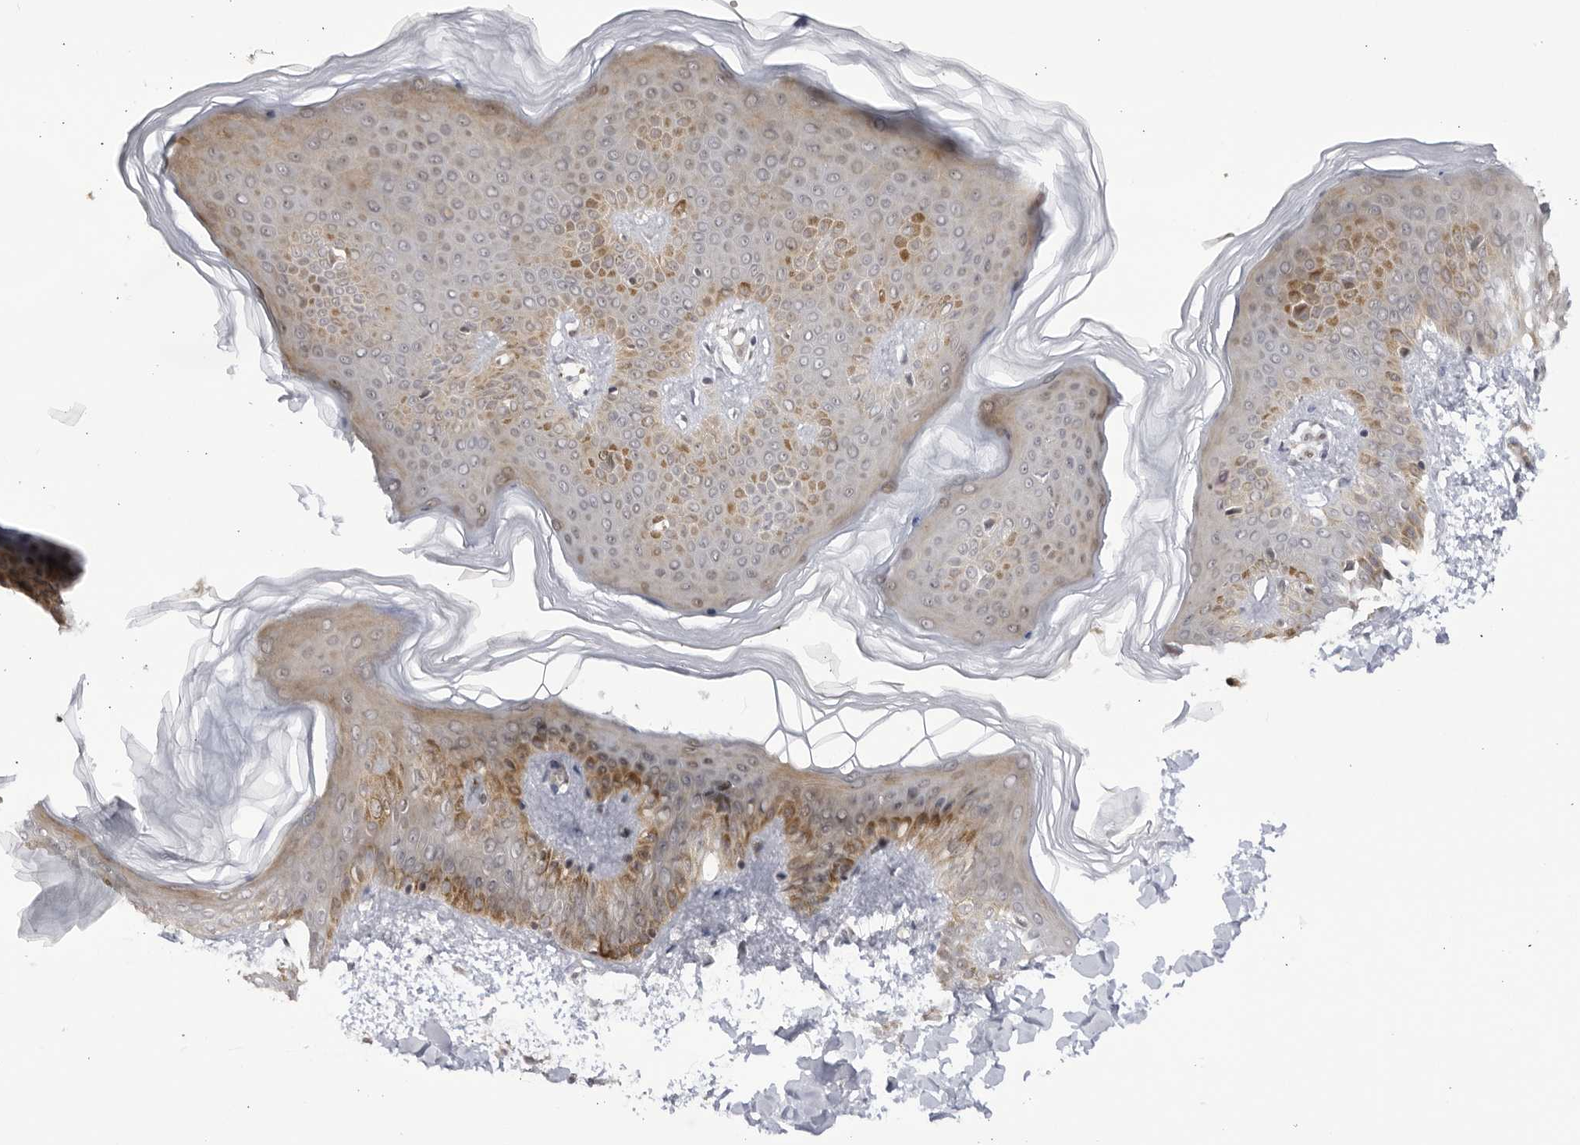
{"staining": {"intensity": "moderate", "quantity": "<25%", "location": "cytoplasmic/membranous"}, "tissue": "skin", "cell_type": "Keratinocytes", "image_type": "normal", "snomed": [{"axis": "morphology", "description": "Normal tissue, NOS"}, {"axis": "morphology", "description": "Neoplasm, benign, NOS"}, {"axis": "topography", "description": "Skin"}, {"axis": "topography", "description": "Soft tissue"}], "caption": "DAB (3,3'-diaminobenzidine) immunohistochemical staining of normal skin displays moderate cytoplasmic/membranous protein expression in about <25% of keratinocytes.", "gene": "CNBD1", "patient": {"sex": "male", "age": 26}}